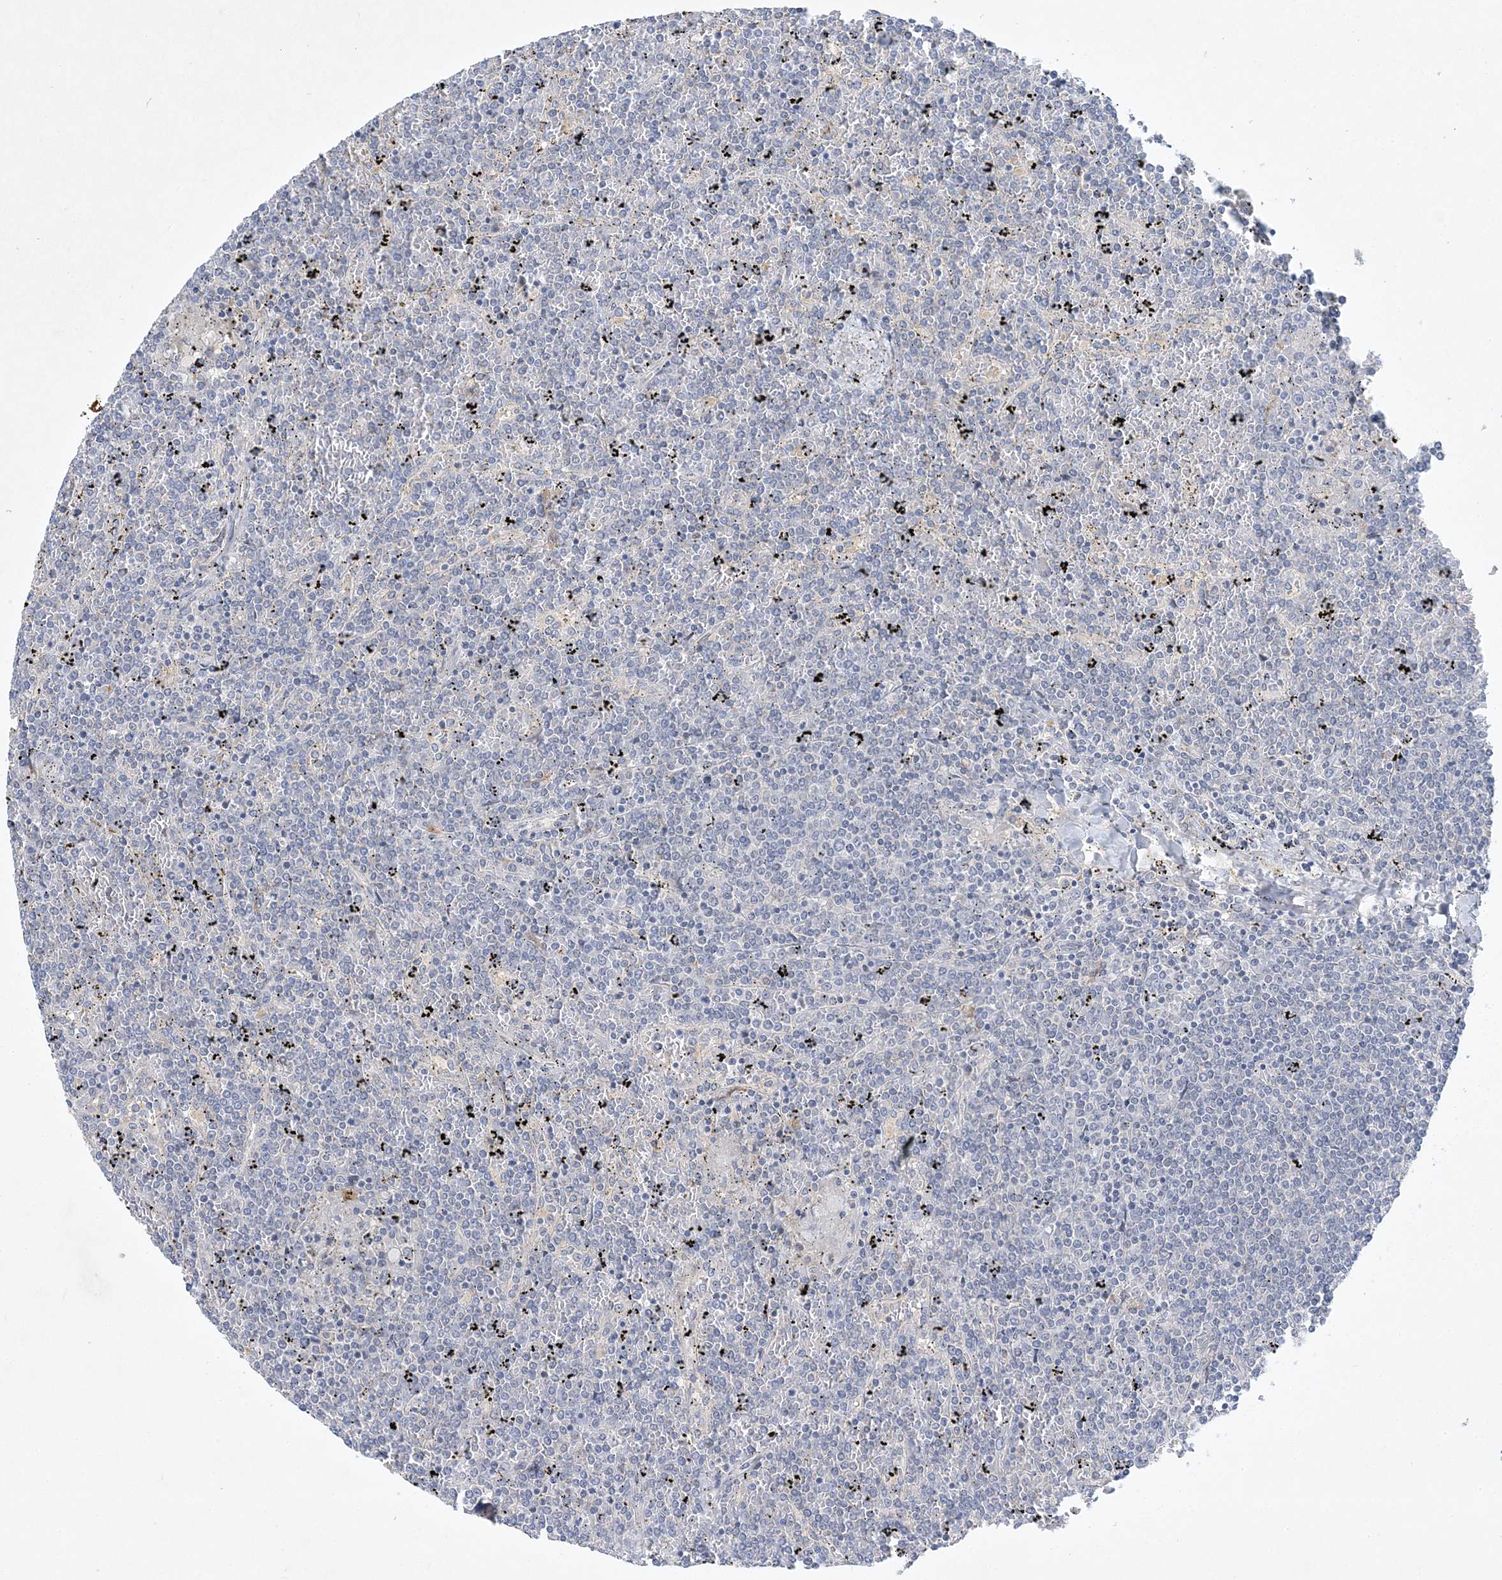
{"staining": {"intensity": "negative", "quantity": "none", "location": "none"}, "tissue": "lymphoma", "cell_type": "Tumor cells", "image_type": "cancer", "snomed": [{"axis": "morphology", "description": "Malignant lymphoma, non-Hodgkin's type, Low grade"}, {"axis": "topography", "description": "Spleen"}], "caption": "Immunohistochemical staining of lymphoma reveals no significant staining in tumor cells.", "gene": "ANKRD35", "patient": {"sex": "female", "age": 19}}